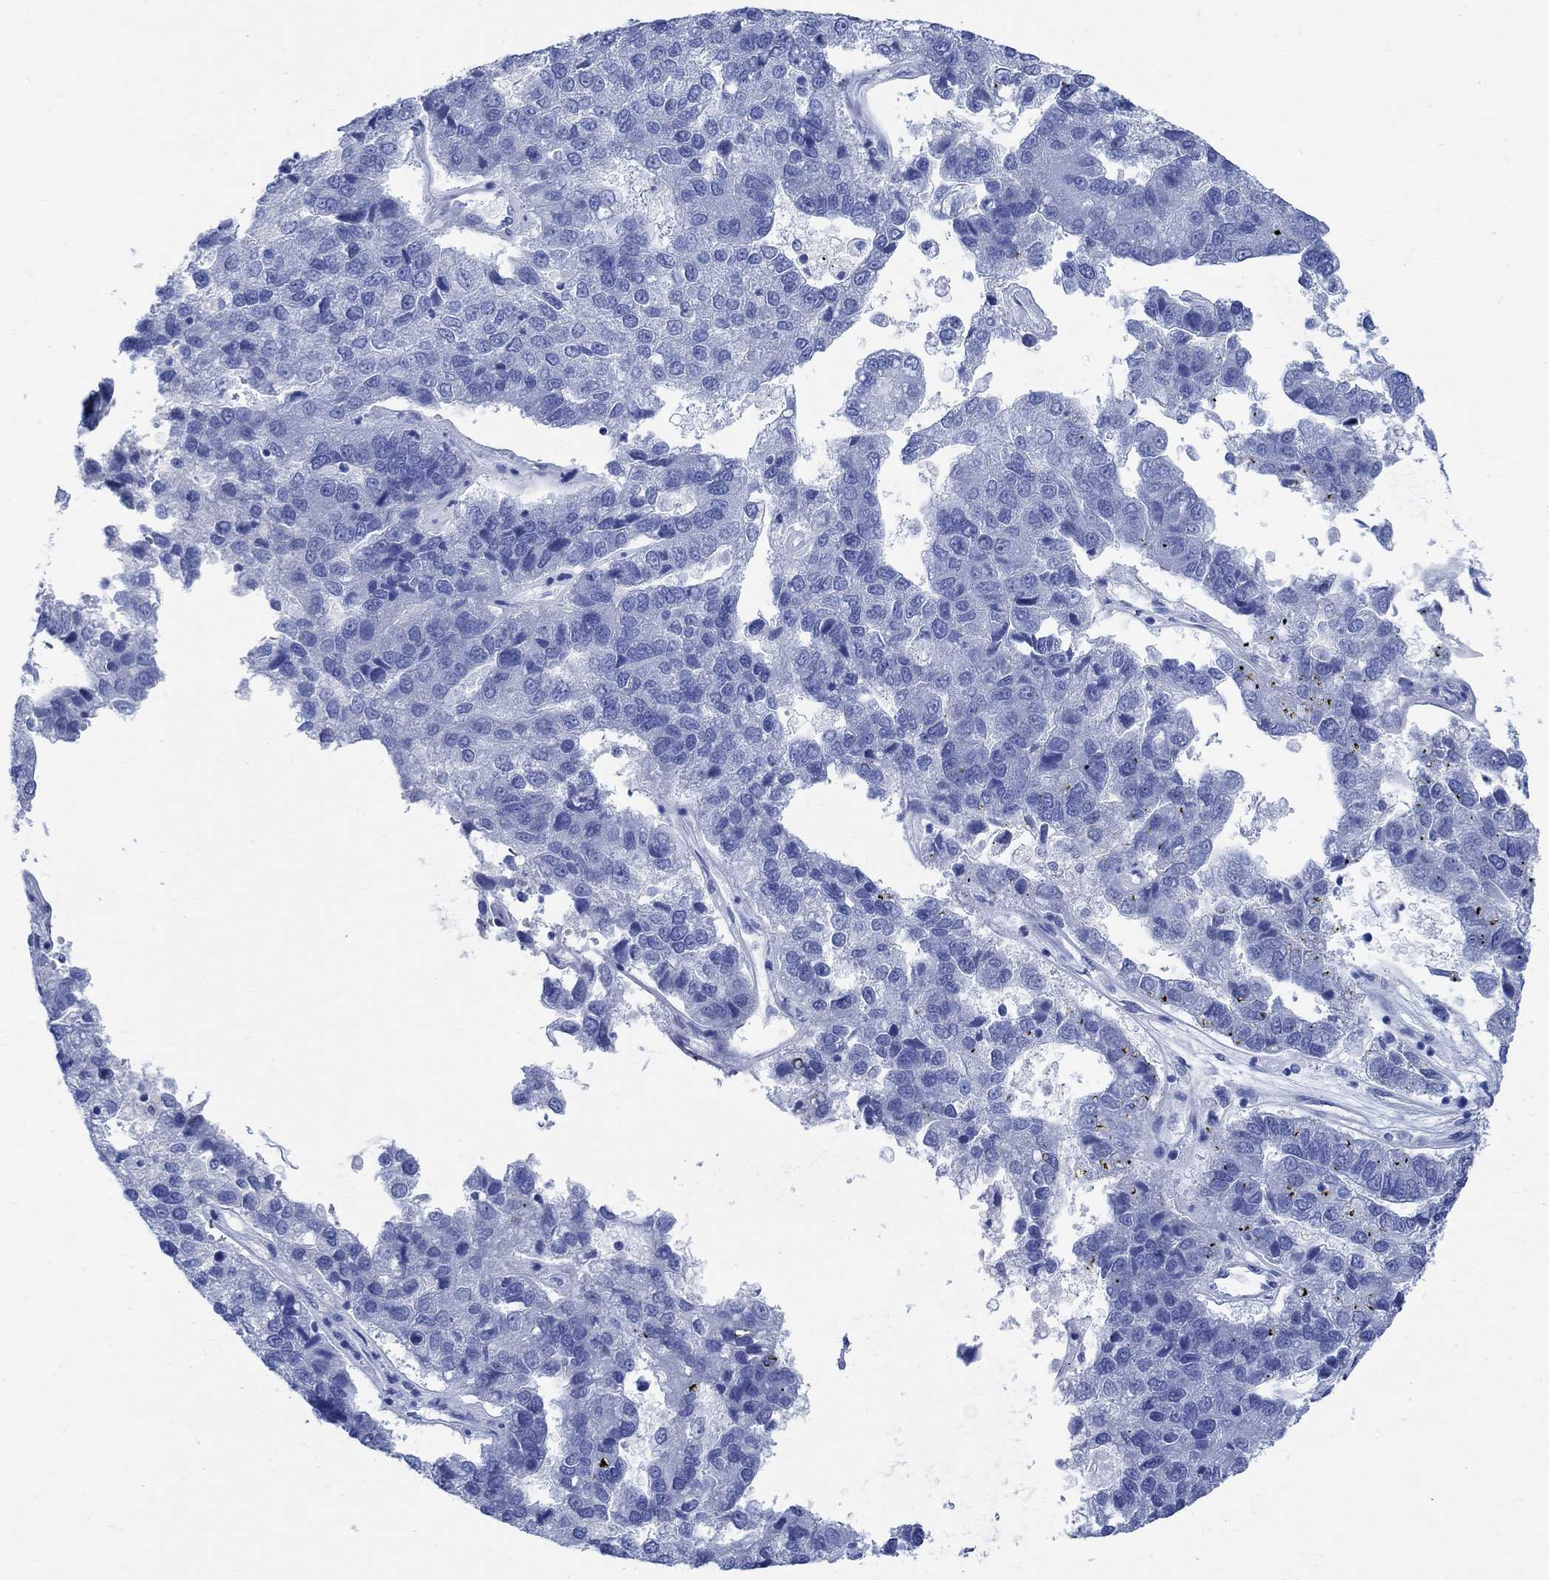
{"staining": {"intensity": "negative", "quantity": "none", "location": "none"}, "tissue": "pancreatic cancer", "cell_type": "Tumor cells", "image_type": "cancer", "snomed": [{"axis": "morphology", "description": "Adenocarcinoma, NOS"}, {"axis": "topography", "description": "Pancreas"}], "caption": "Immunohistochemistry of human pancreatic adenocarcinoma shows no positivity in tumor cells.", "gene": "CAMK2N1", "patient": {"sex": "female", "age": 61}}